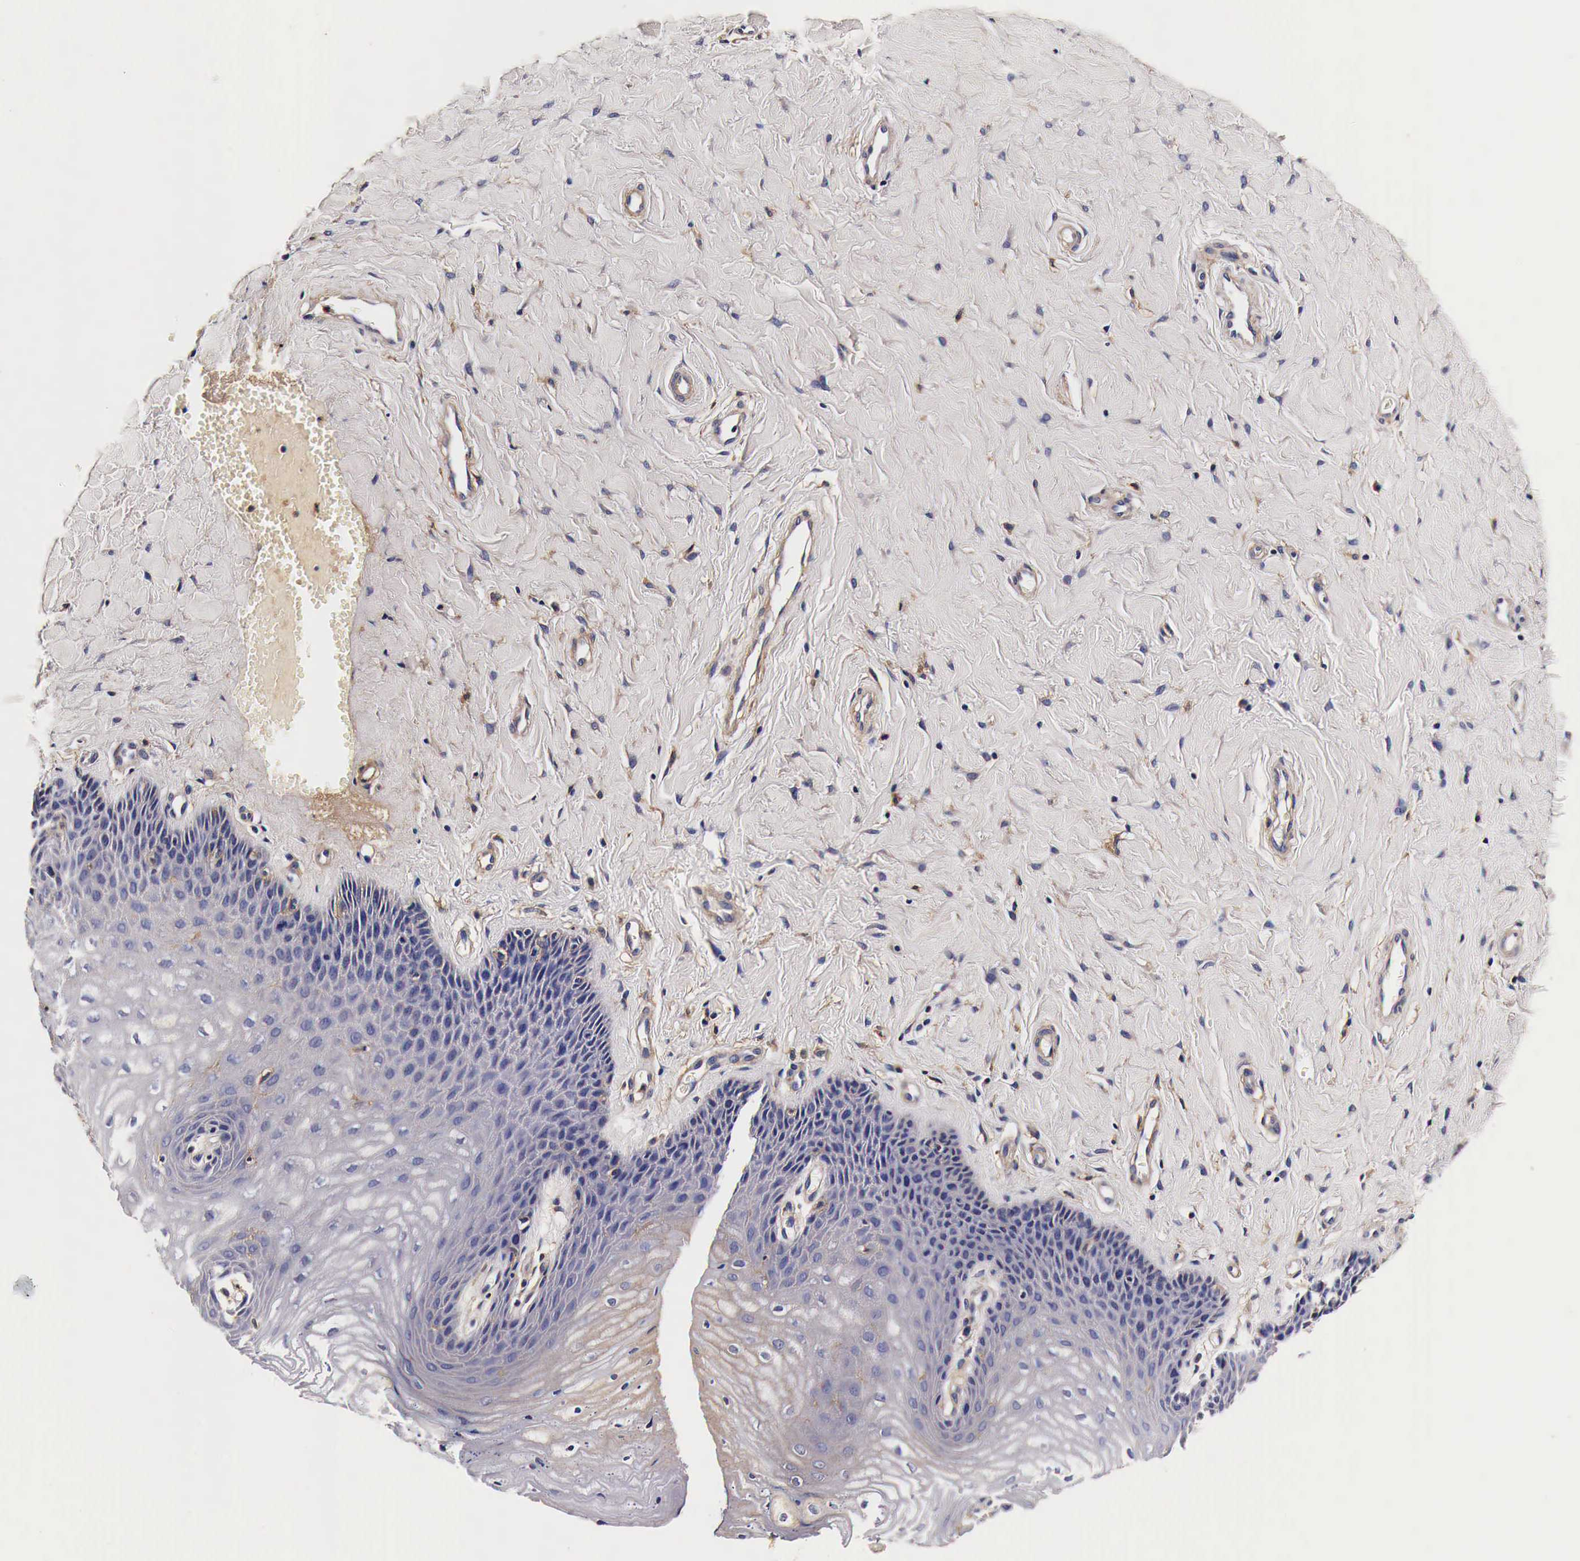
{"staining": {"intensity": "weak", "quantity": "25%-75%", "location": "cytoplasmic/membranous"}, "tissue": "vagina", "cell_type": "Squamous epithelial cells", "image_type": "normal", "snomed": [{"axis": "morphology", "description": "Normal tissue, NOS"}, {"axis": "topography", "description": "Vagina"}], "caption": "Protein expression analysis of unremarkable human vagina reveals weak cytoplasmic/membranous staining in approximately 25%-75% of squamous epithelial cells. The protein of interest is stained brown, and the nuclei are stained in blue (DAB IHC with brightfield microscopy, high magnification).", "gene": "RP2", "patient": {"sex": "female", "age": 68}}